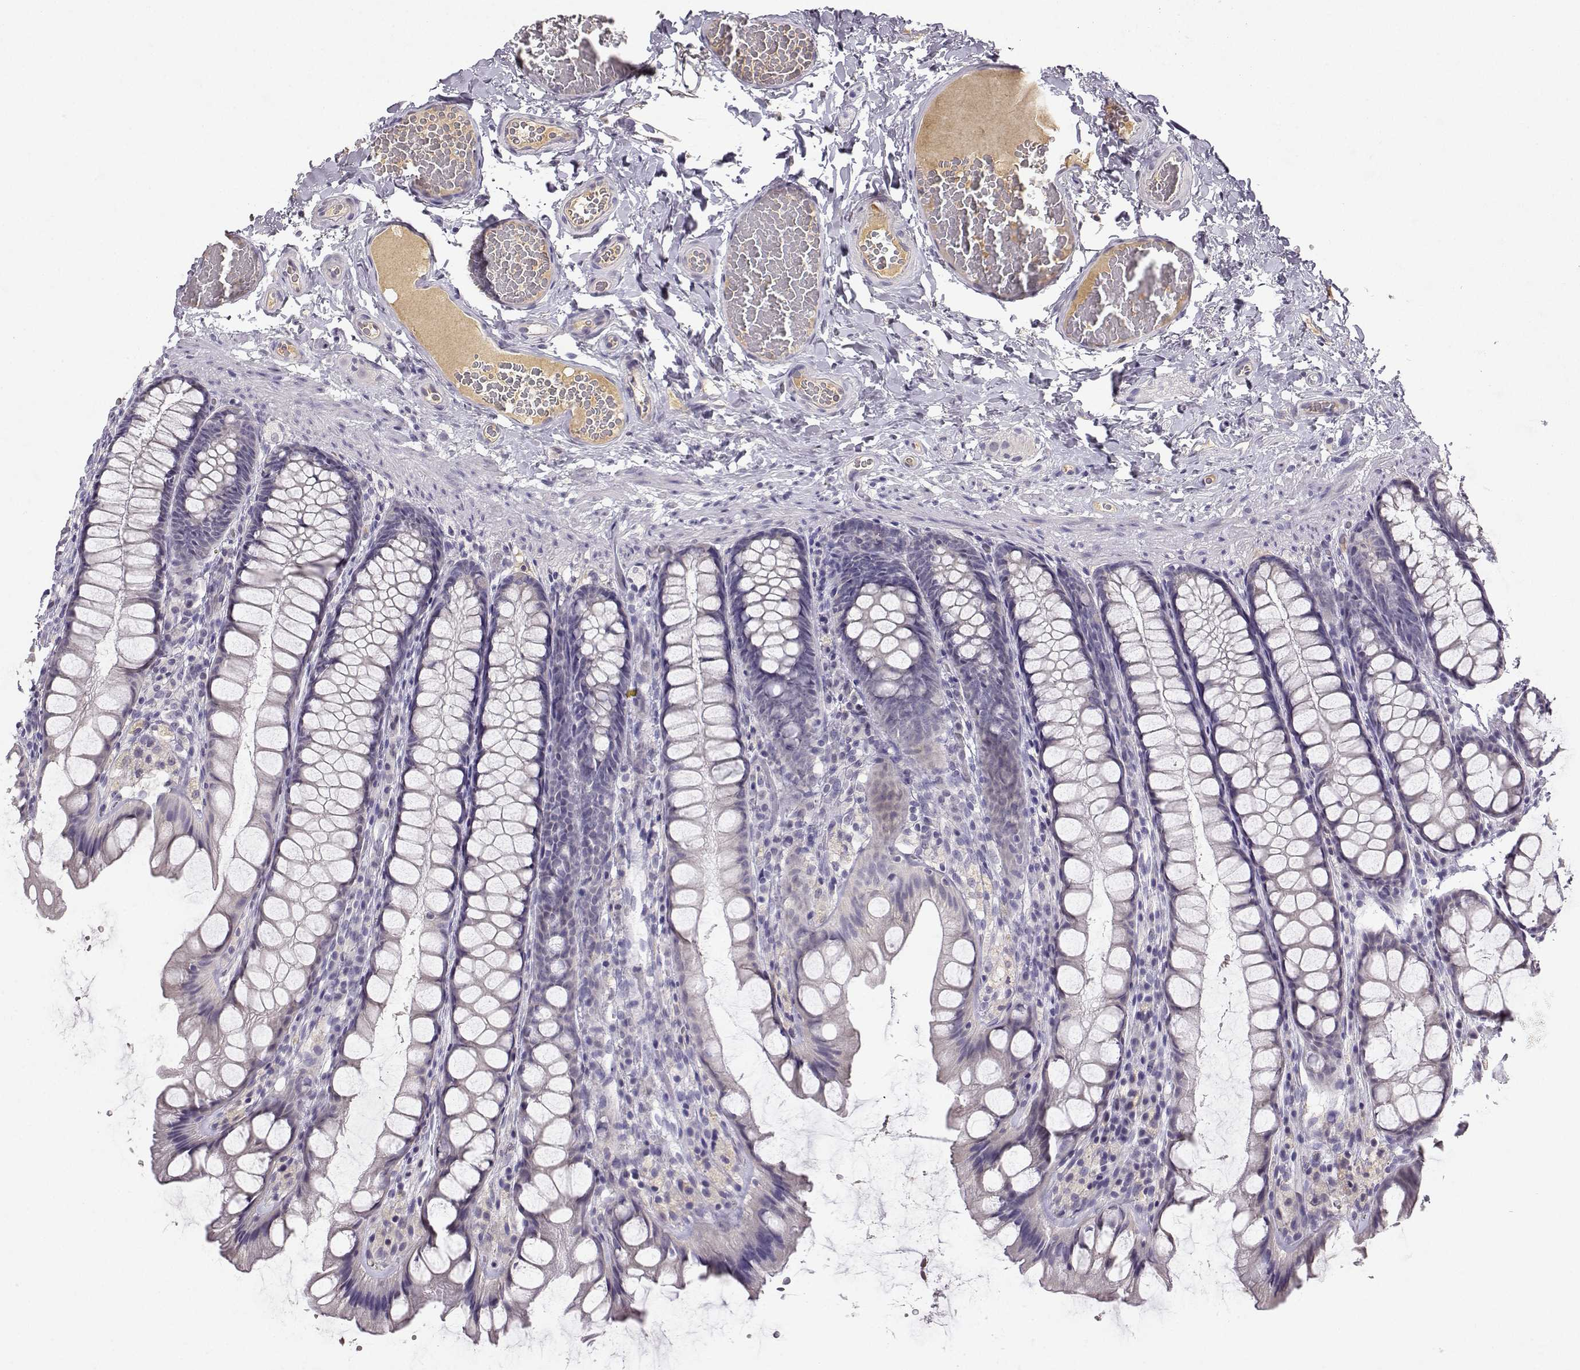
{"staining": {"intensity": "negative", "quantity": "none", "location": "none"}, "tissue": "colon", "cell_type": "Endothelial cells", "image_type": "normal", "snomed": [{"axis": "morphology", "description": "Normal tissue, NOS"}, {"axis": "topography", "description": "Colon"}], "caption": "High power microscopy photomicrograph of an IHC histopathology image of unremarkable colon, revealing no significant expression in endothelial cells.", "gene": "TACR1", "patient": {"sex": "male", "age": 47}}